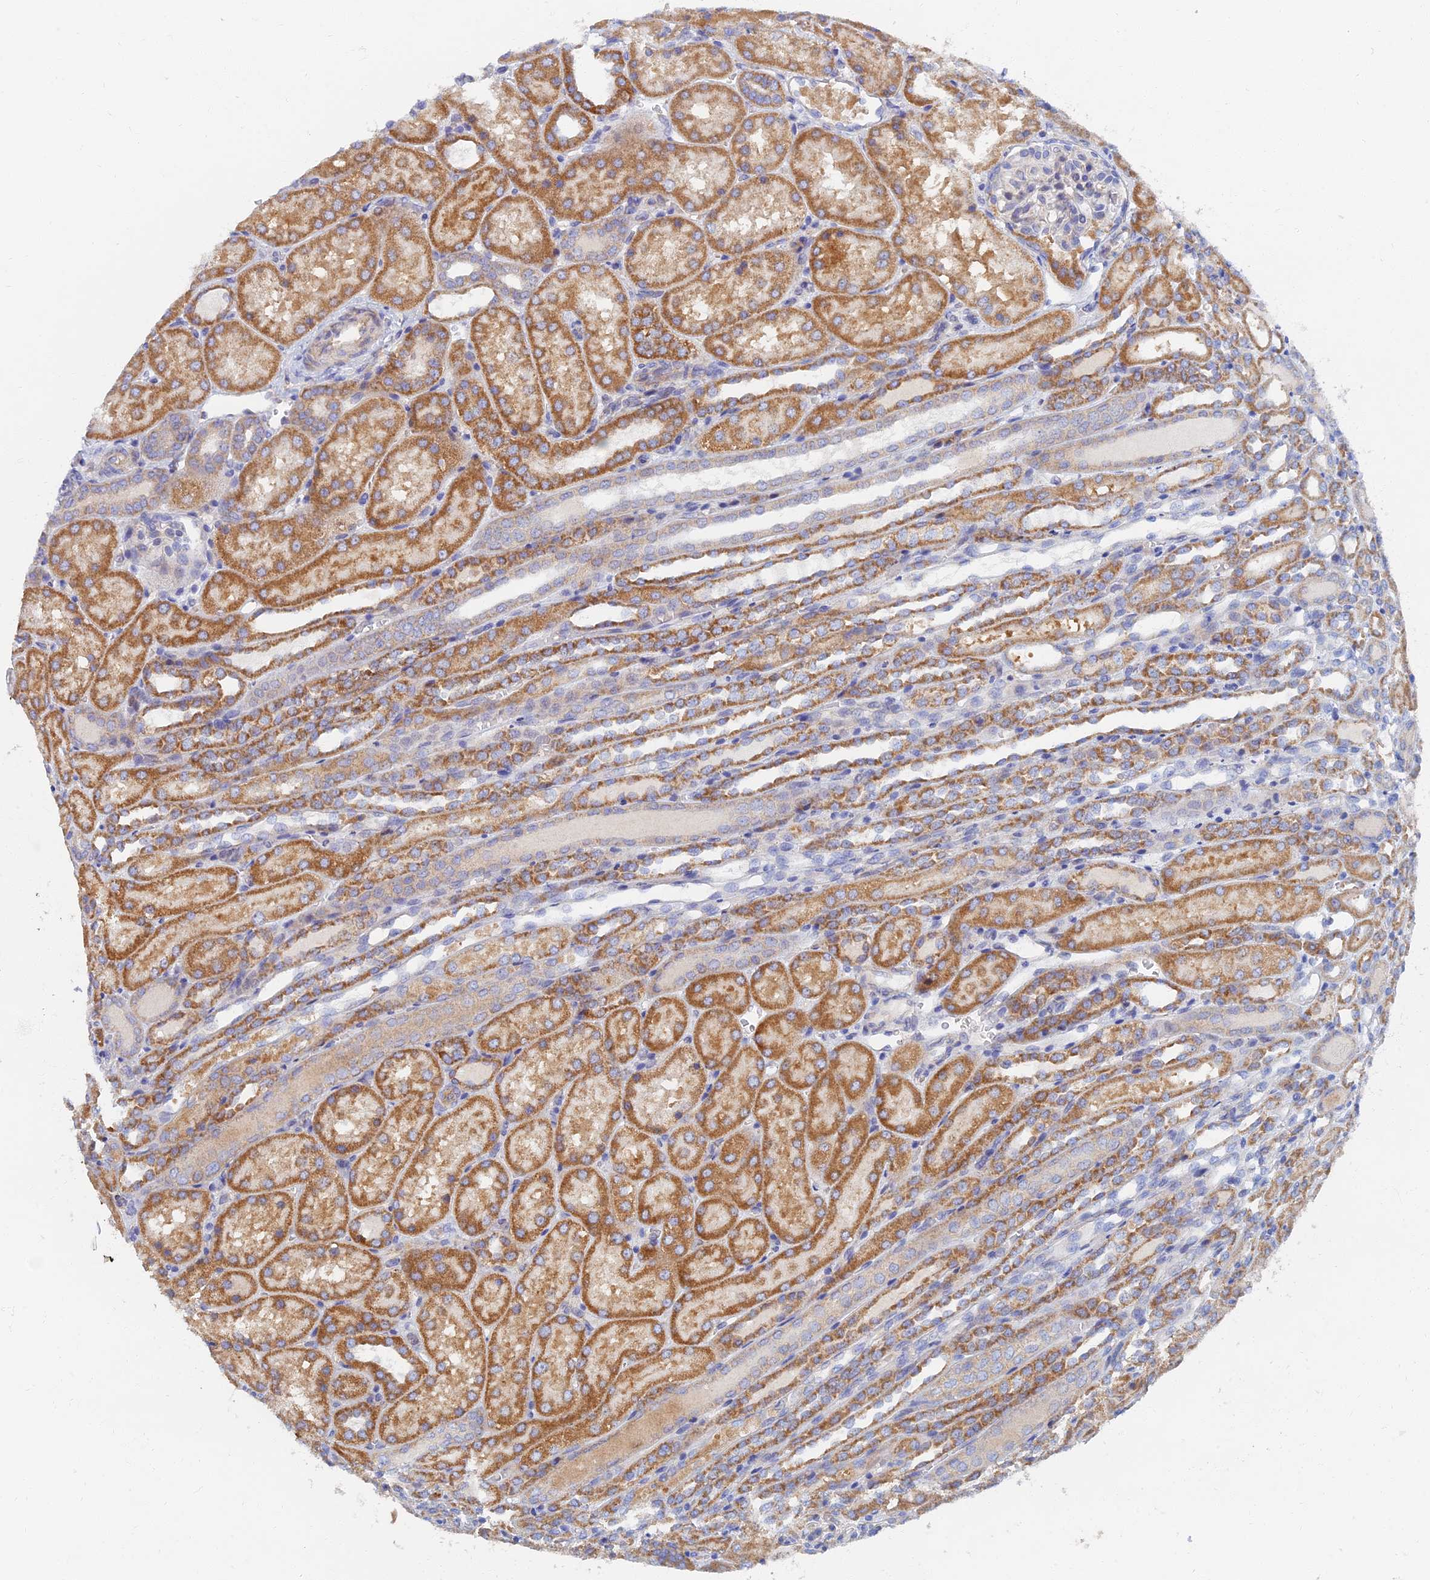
{"staining": {"intensity": "negative", "quantity": "none", "location": "none"}, "tissue": "kidney", "cell_type": "Cells in glomeruli", "image_type": "normal", "snomed": [{"axis": "morphology", "description": "Normal tissue, NOS"}, {"axis": "topography", "description": "Kidney"}], "caption": "Micrograph shows no protein staining in cells in glomeruli of unremarkable kidney.", "gene": "TMEM44", "patient": {"sex": "male", "age": 1}}